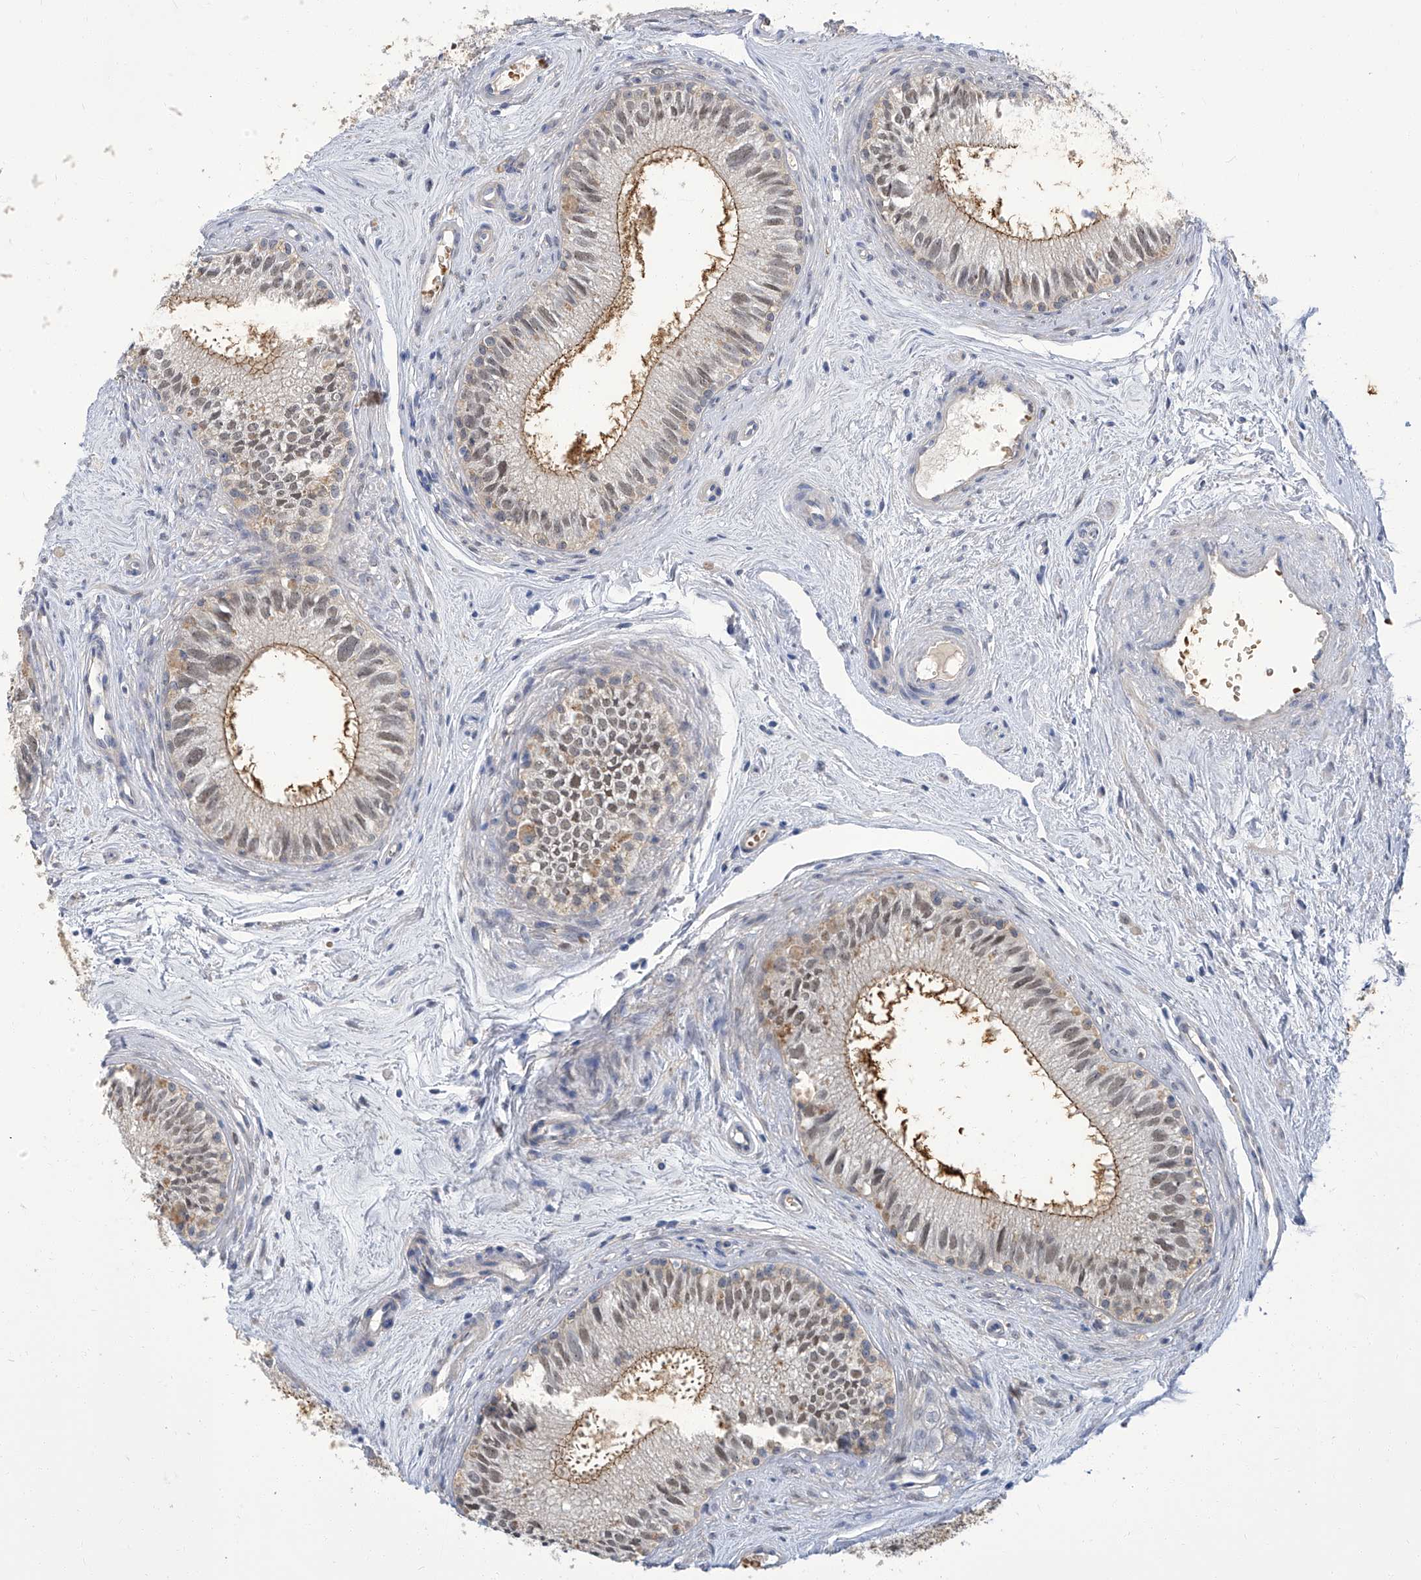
{"staining": {"intensity": "moderate", "quantity": "25%-75%", "location": "cytoplasmic/membranous,nuclear"}, "tissue": "epididymis", "cell_type": "Glandular cells", "image_type": "normal", "snomed": [{"axis": "morphology", "description": "Normal tissue, NOS"}, {"axis": "topography", "description": "Epididymis"}], "caption": "Protein expression analysis of unremarkable epididymis shows moderate cytoplasmic/membranous,nuclear expression in about 25%-75% of glandular cells.", "gene": "PARD3", "patient": {"sex": "male", "age": 71}}